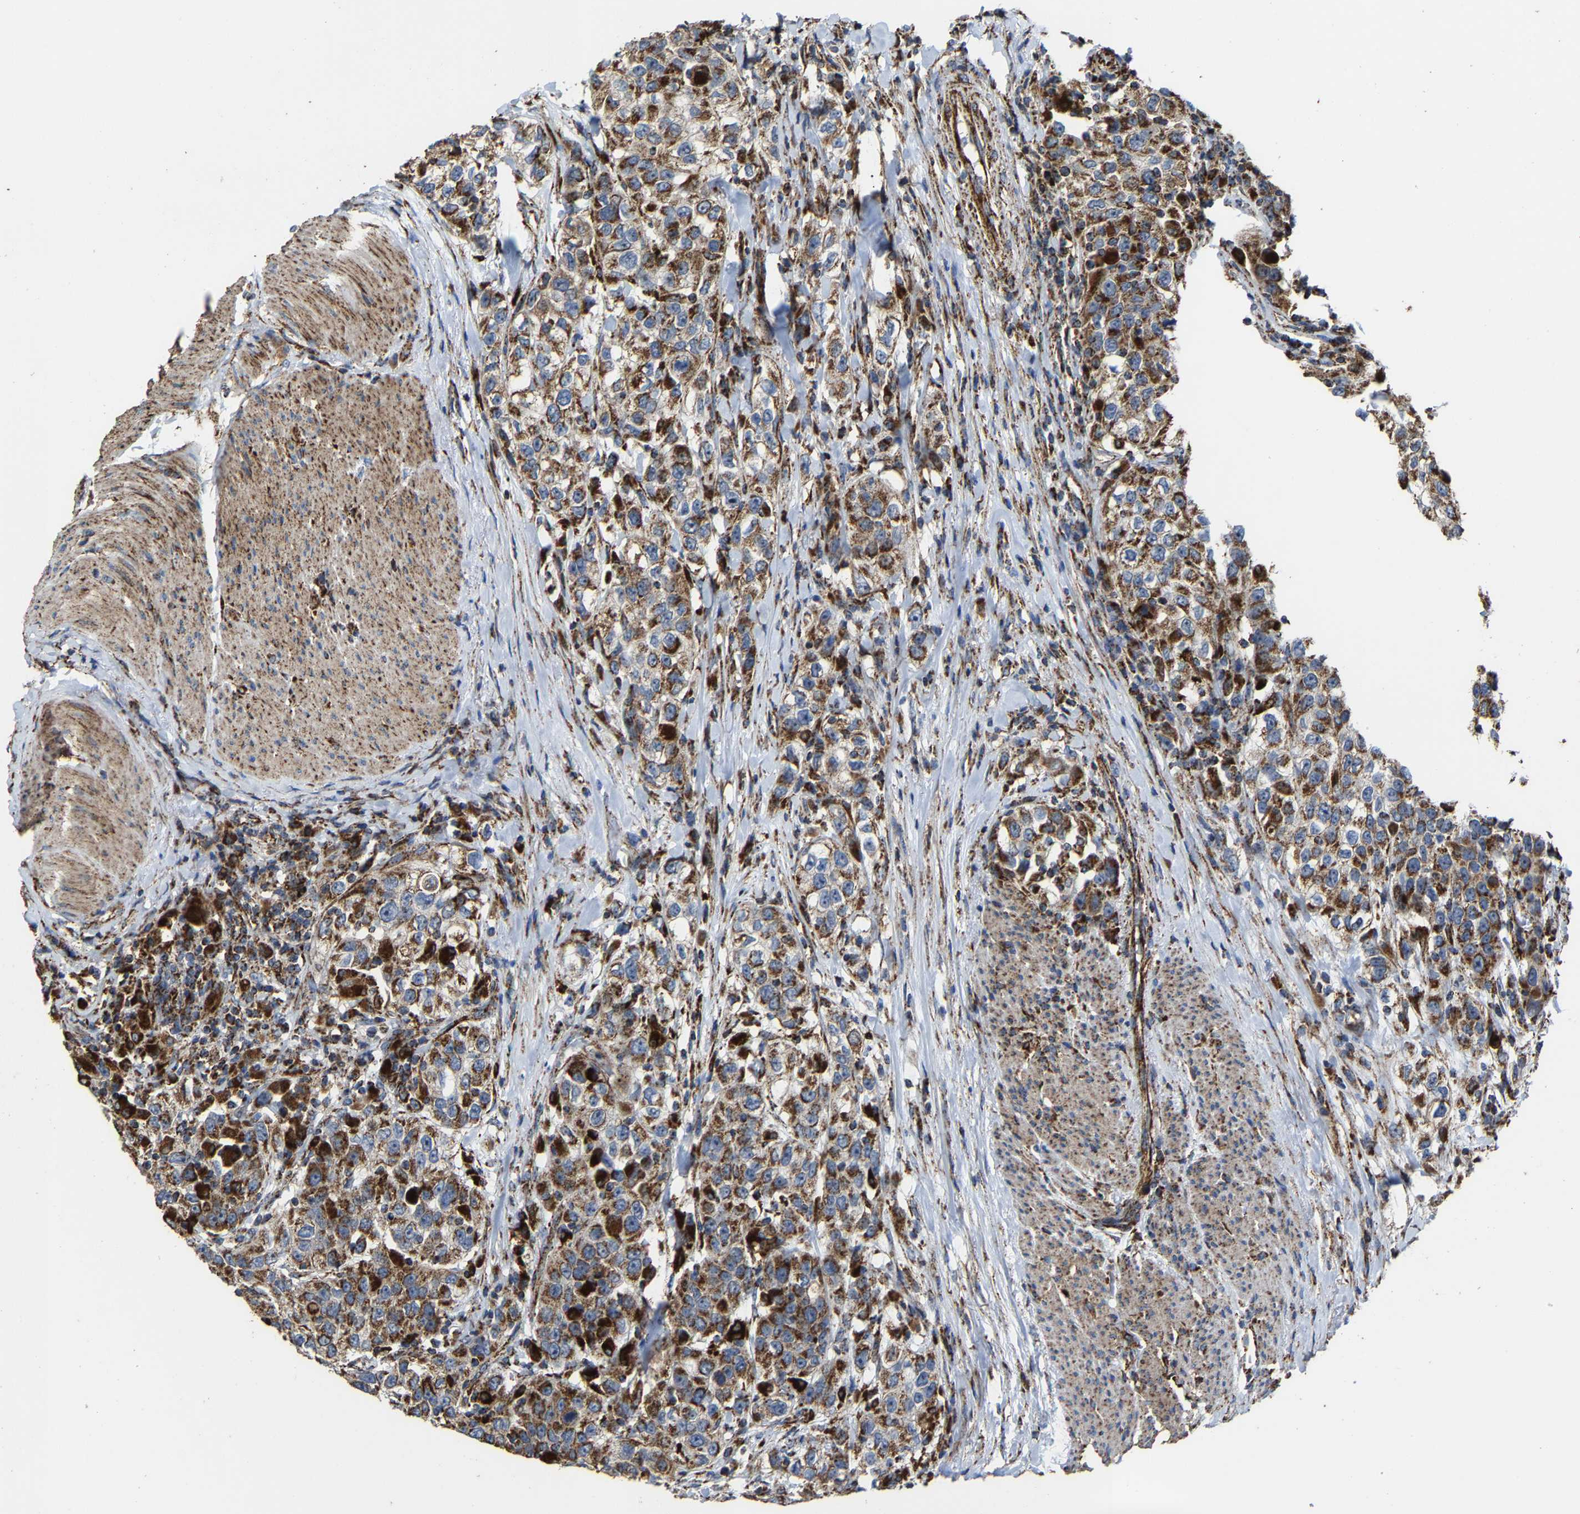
{"staining": {"intensity": "strong", "quantity": ">75%", "location": "cytoplasmic/membranous"}, "tissue": "urothelial cancer", "cell_type": "Tumor cells", "image_type": "cancer", "snomed": [{"axis": "morphology", "description": "Urothelial carcinoma, High grade"}, {"axis": "topography", "description": "Urinary bladder"}], "caption": "Urothelial cancer tissue reveals strong cytoplasmic/membranous positivity in approximately >75% of tumor cells", "gene": "NDUFV3", "patient": {"sex": "female", "age": 80}}